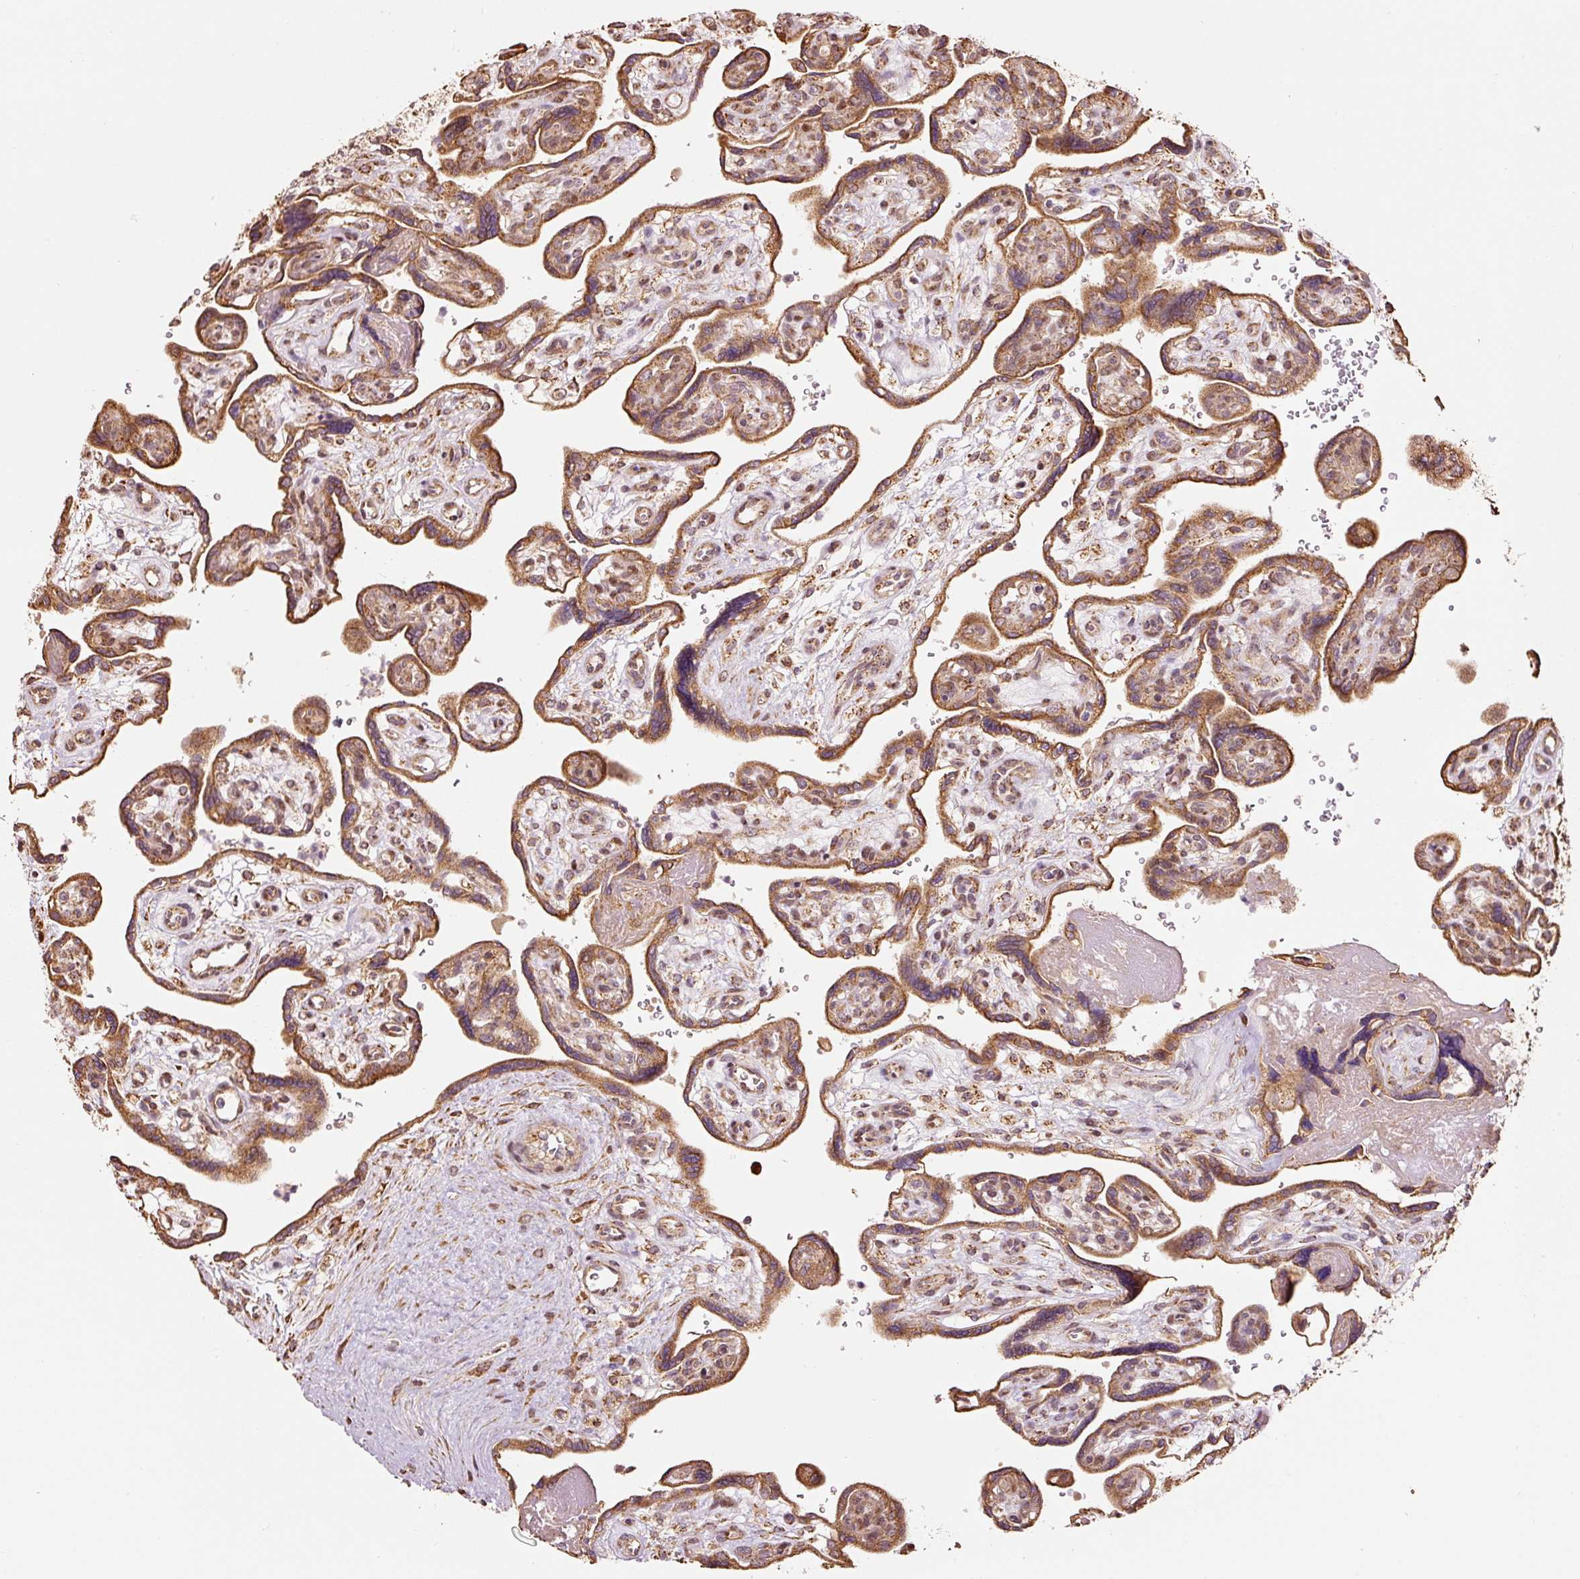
{"staining": {"intensity": "strong", "quantity": "25%-75%", "location": "cytoplasmic/membranous"}, "tissue": "placenta", "cell_type": "Trophoblastic cells", "image_type": "normal", "snomed": [{"axis": "morphology", "description": "Normal tissue, NOS"}, {"axis": "topography", "description": "Placenta"}], "caption": "Strong cytoplasmic/membranous expression is present in approximately 25%-75% of trophoblastic cells in normal placenta. Nuclei are stained in blue.", "gene": "ETF1", "patient": {"sex": "female", "age": 39}}